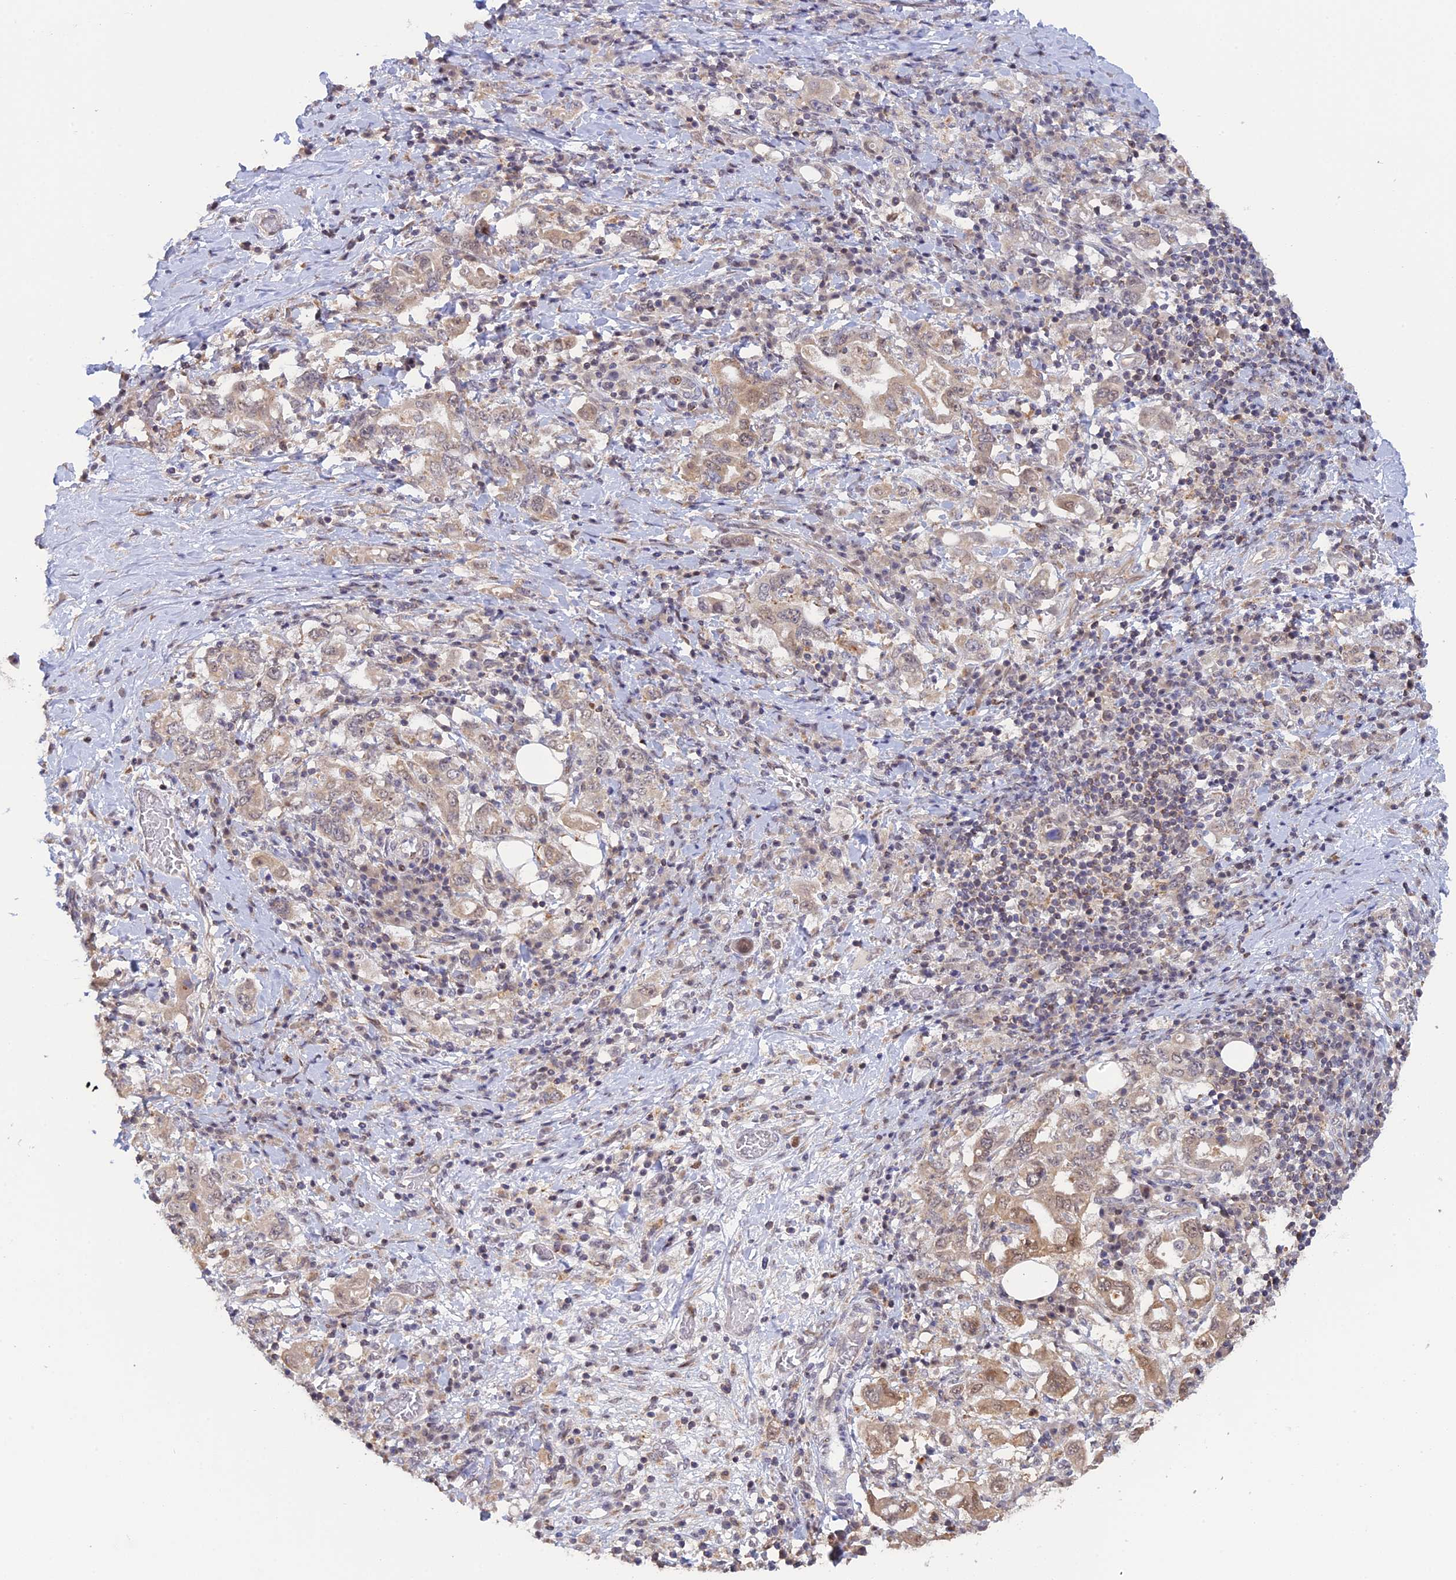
{"staining": {"intensity": "moderate", "quantity": "<25%", "location": "cytoplasmic/membranous,nuclear"}, "tissue": "stomach cancer", "cell_type": "Tumor cells", "image_type": "cancer", "snomed": [{"axis": "morphology", "description": "Adenocarcinoma, NOS"}, {"axis": "topography", "description": "Stomach, upper"}, {"axis": "topography", "description": "Stomach"}], "caption": "Moderate cytoplasmic/membranous and nuclear expression for a protein is seen in approximately <25% of tumor cells of adenocarcinoma (stomach) using immunohistochemistry (IHC).", "gene": "GSKIP", "patient": {"sex": "male", "age": 62}}